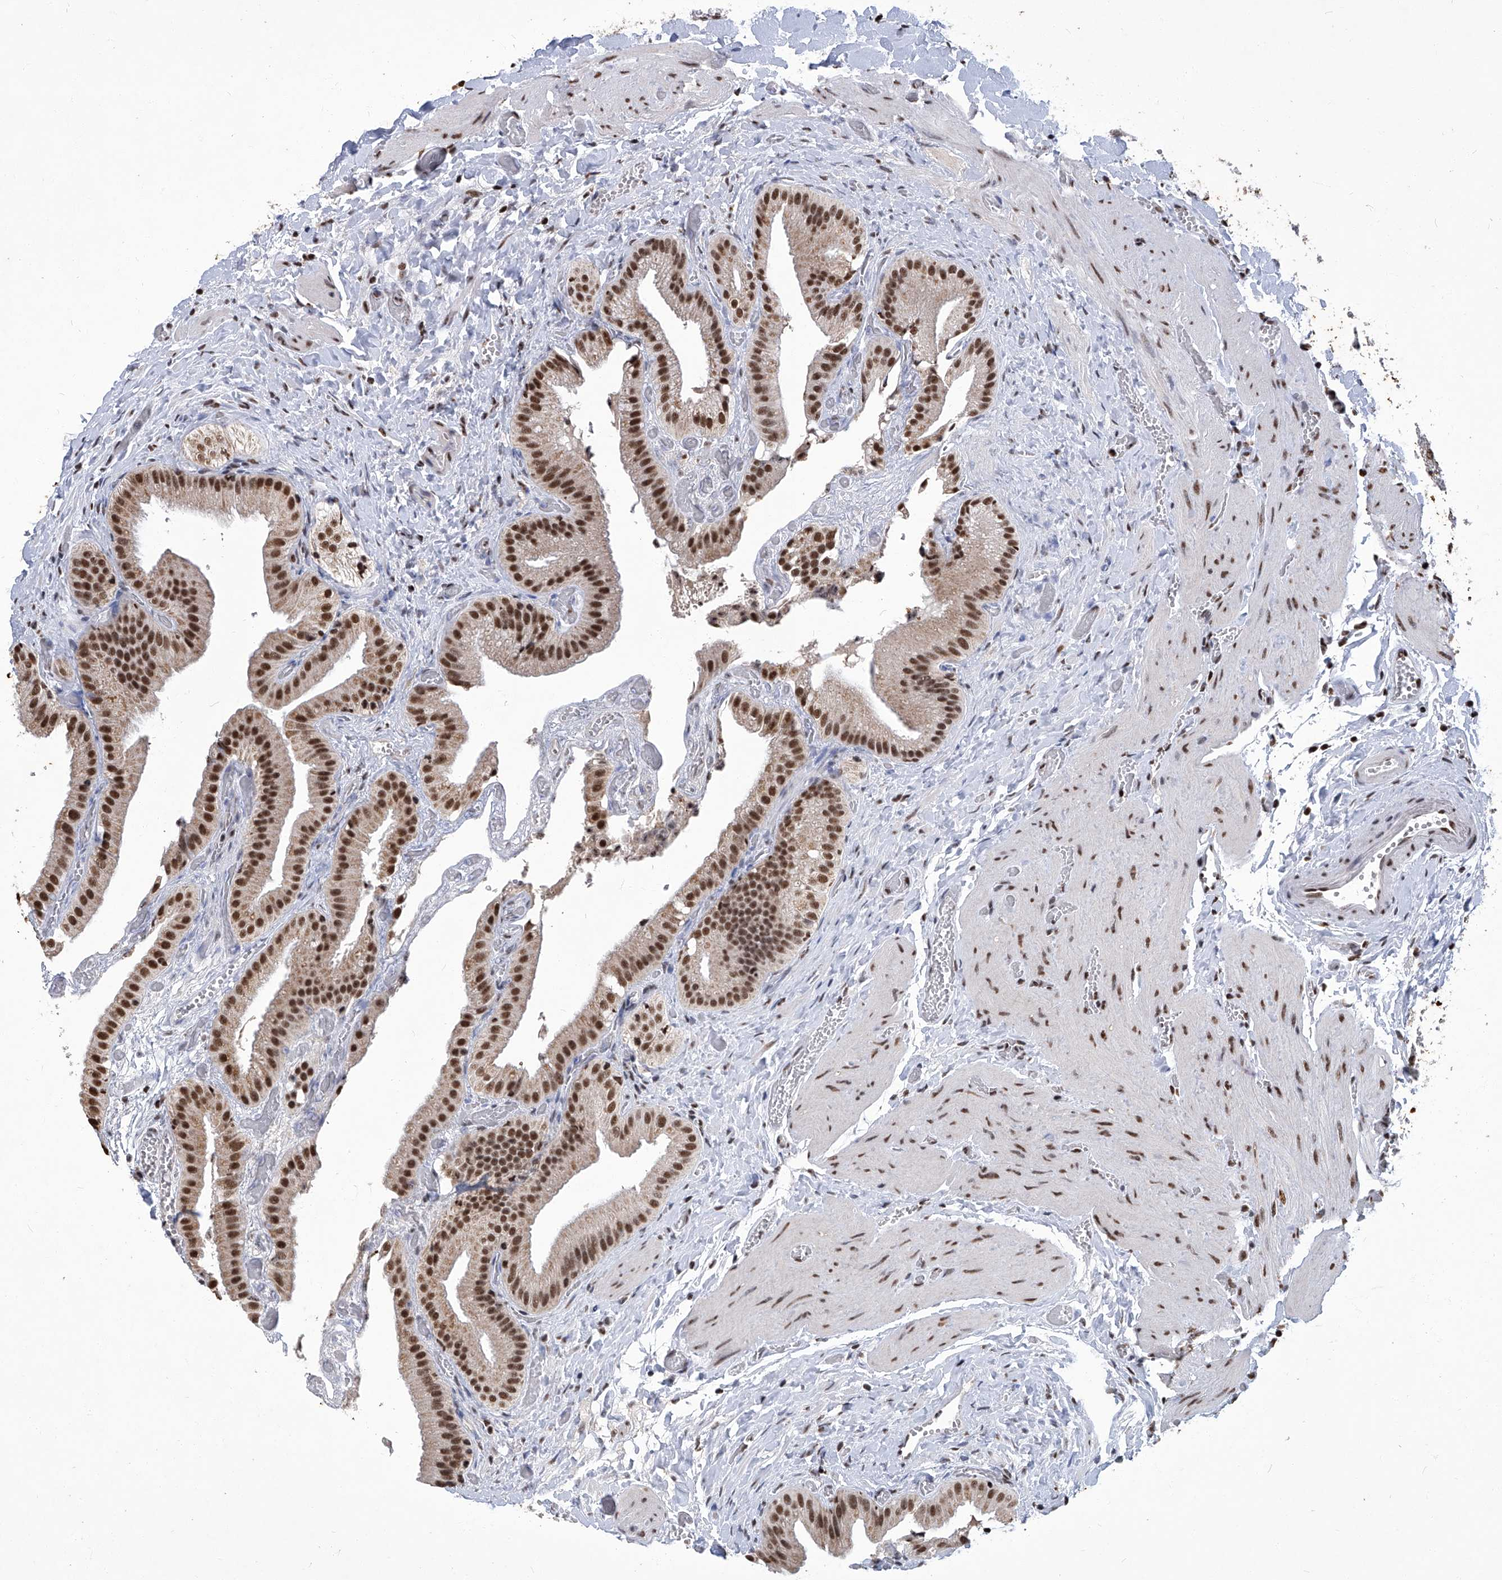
{"staining": {"intensity": "strong", "quantity": ">75%", "location": "nuclear"}, "tissue": "gallbladder", "cell_type": "Glandular cells", "image_type": "normal", "snomed": [{"axis": "morphology", "description": "Normal tissue, NOS"}, {"axis": "topography", "description": "Gallbladder"}], "caption": "Immunohistochemistry (IHC) of unremarkable gallbladder displays high levels of strong nuclear staining in about >75% of glandular cells. The protein of interest is stained brown, and the nuclei are stained in blue (DAB IHC with brightfield microscopy, high magnification).", "gene": "HBP1", "patient": {"sex": "female", "age": 64}}